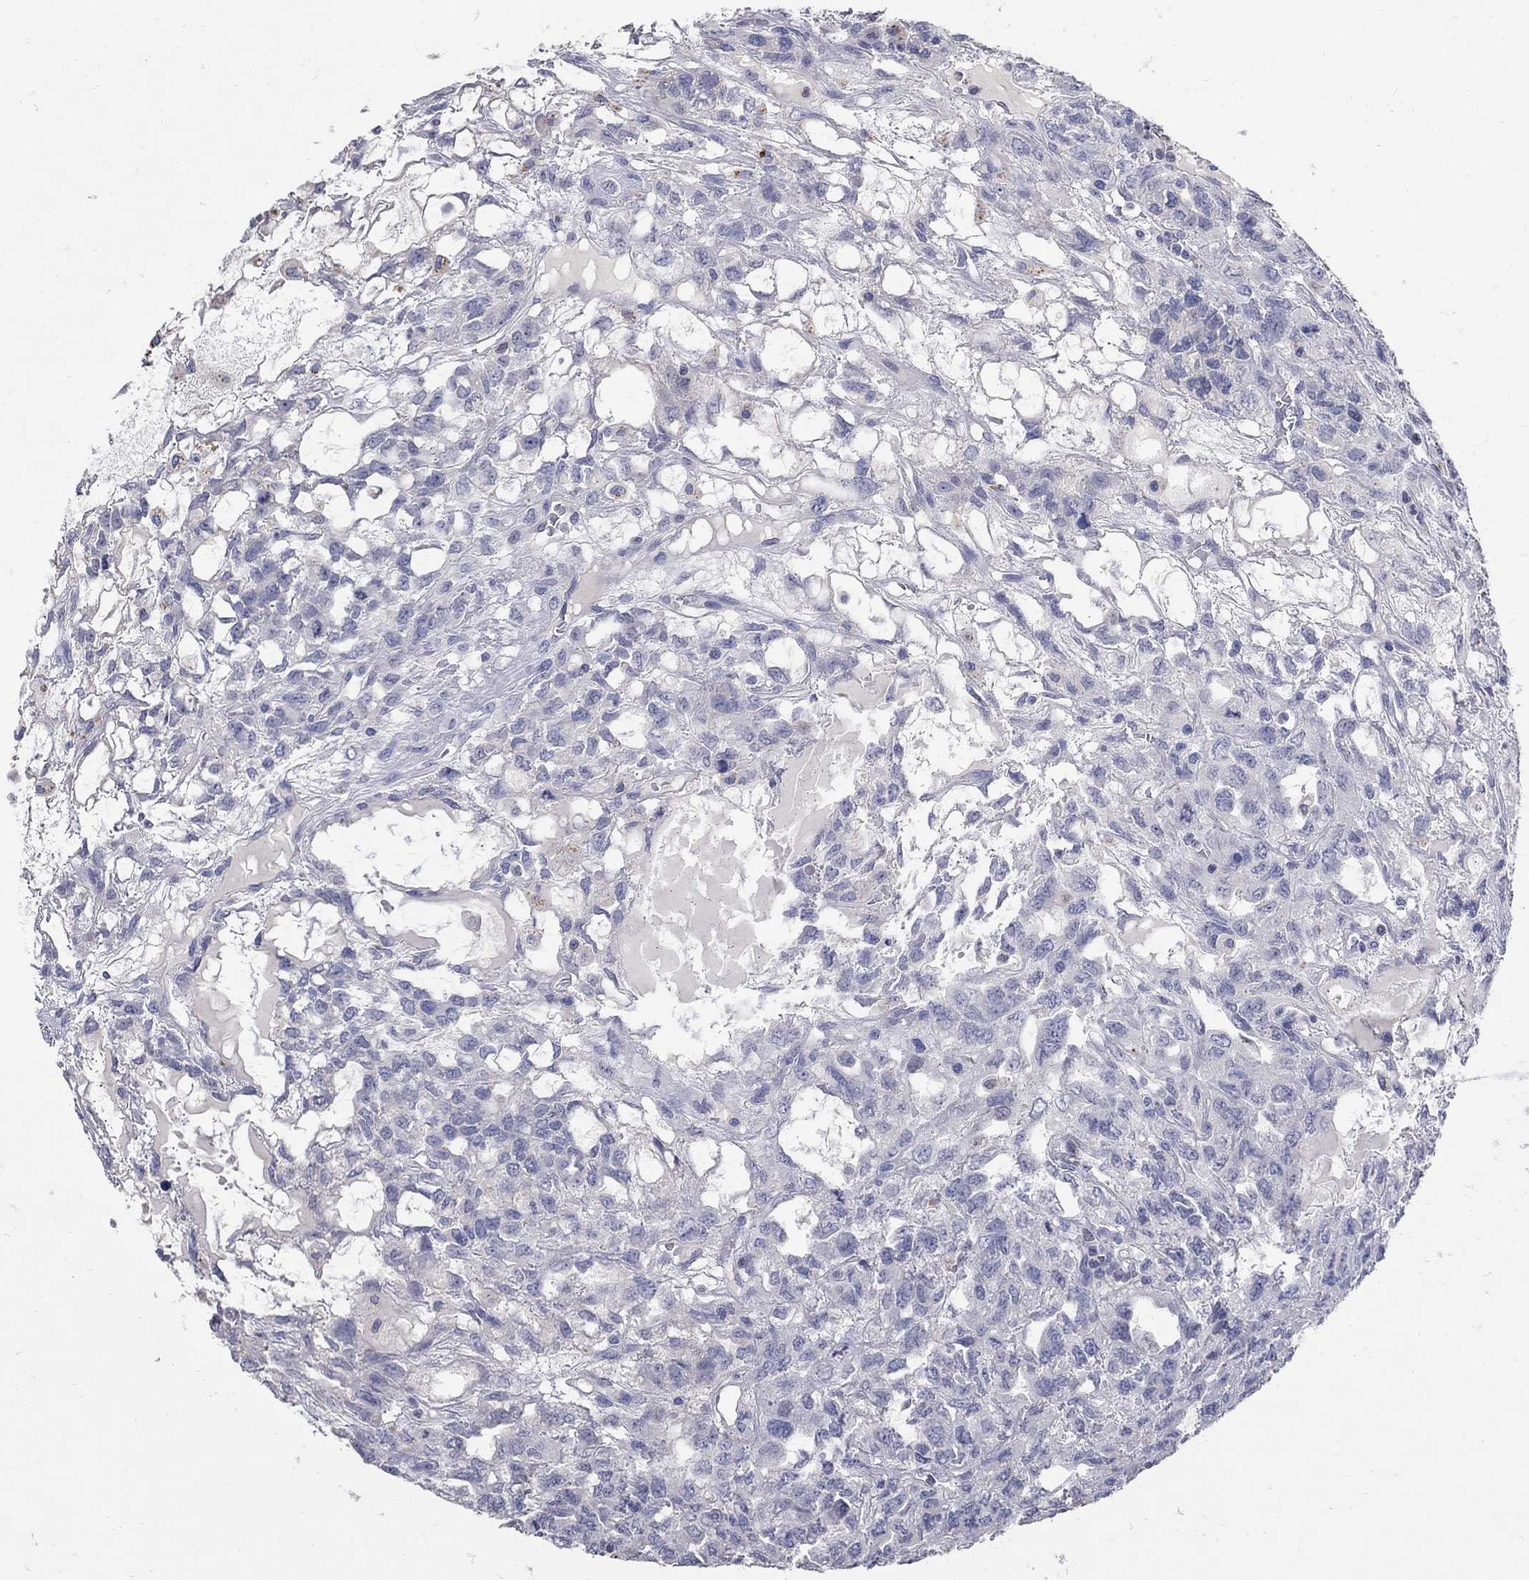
{"staining": {"intensity": "negative", "quantity": "none", "location": "none"}, "tissue": "testis cancer", "cell_type": "Tumor cells", "image_type": "cancer", "snomed": [{"axis": "morphology", "description": "Seminoma, NOS"}, {"axis": "topography", "description": "Testis"}], "caption": "Tumor cells show no significant protein positivity in testis cancer (seminoma).", "gene": "CETN1", "patient": {"sex": "male", "age": 52}}